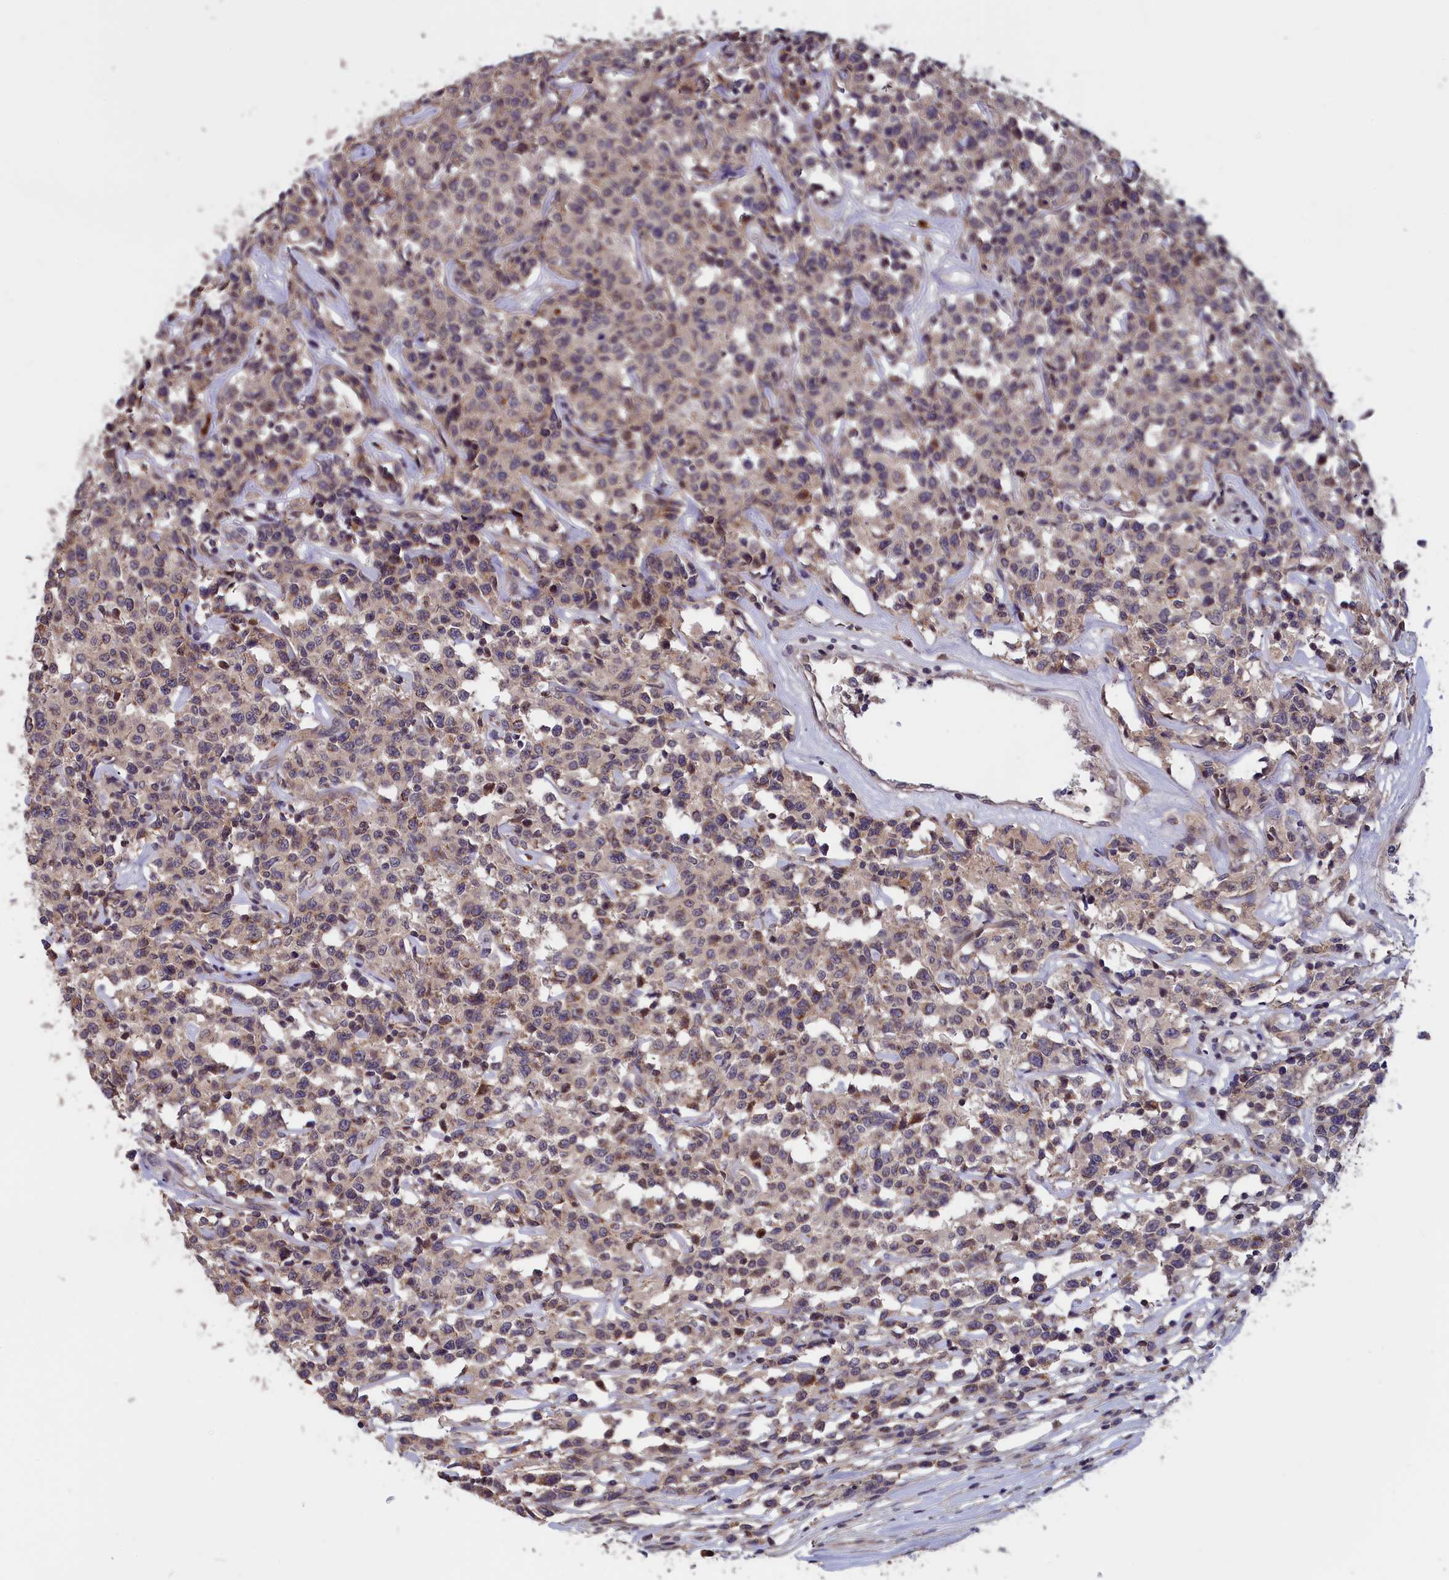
{"staining": {"intensity": "weak", "quantity": "25%-75%", "location": "cytoplasmic/membranous"}, "tissue": "lymphoma", "cell_type": "Tumor cells", "image_type": "cancer", "snomed": [{"axis": "morphology", "description": "Malignant lymphoma, non-Hodgkin's type, Low grade"}, {"axis": "topography", "description": "Small intestine"}], "caption": "IHC of lymphoma shows low levels of weak cytoplasmic/membranous expression in about 25%-75% of tumor cells. The staining was performed using DAB (3,3'-diaminobenzidine) to visualize the protein expression in brown, while the nuclei were stained in blue with hematoxylin (Magnification: 20x).", "gene": "EPB41L4B", "patient": {"sex": "female", "age": 59}}